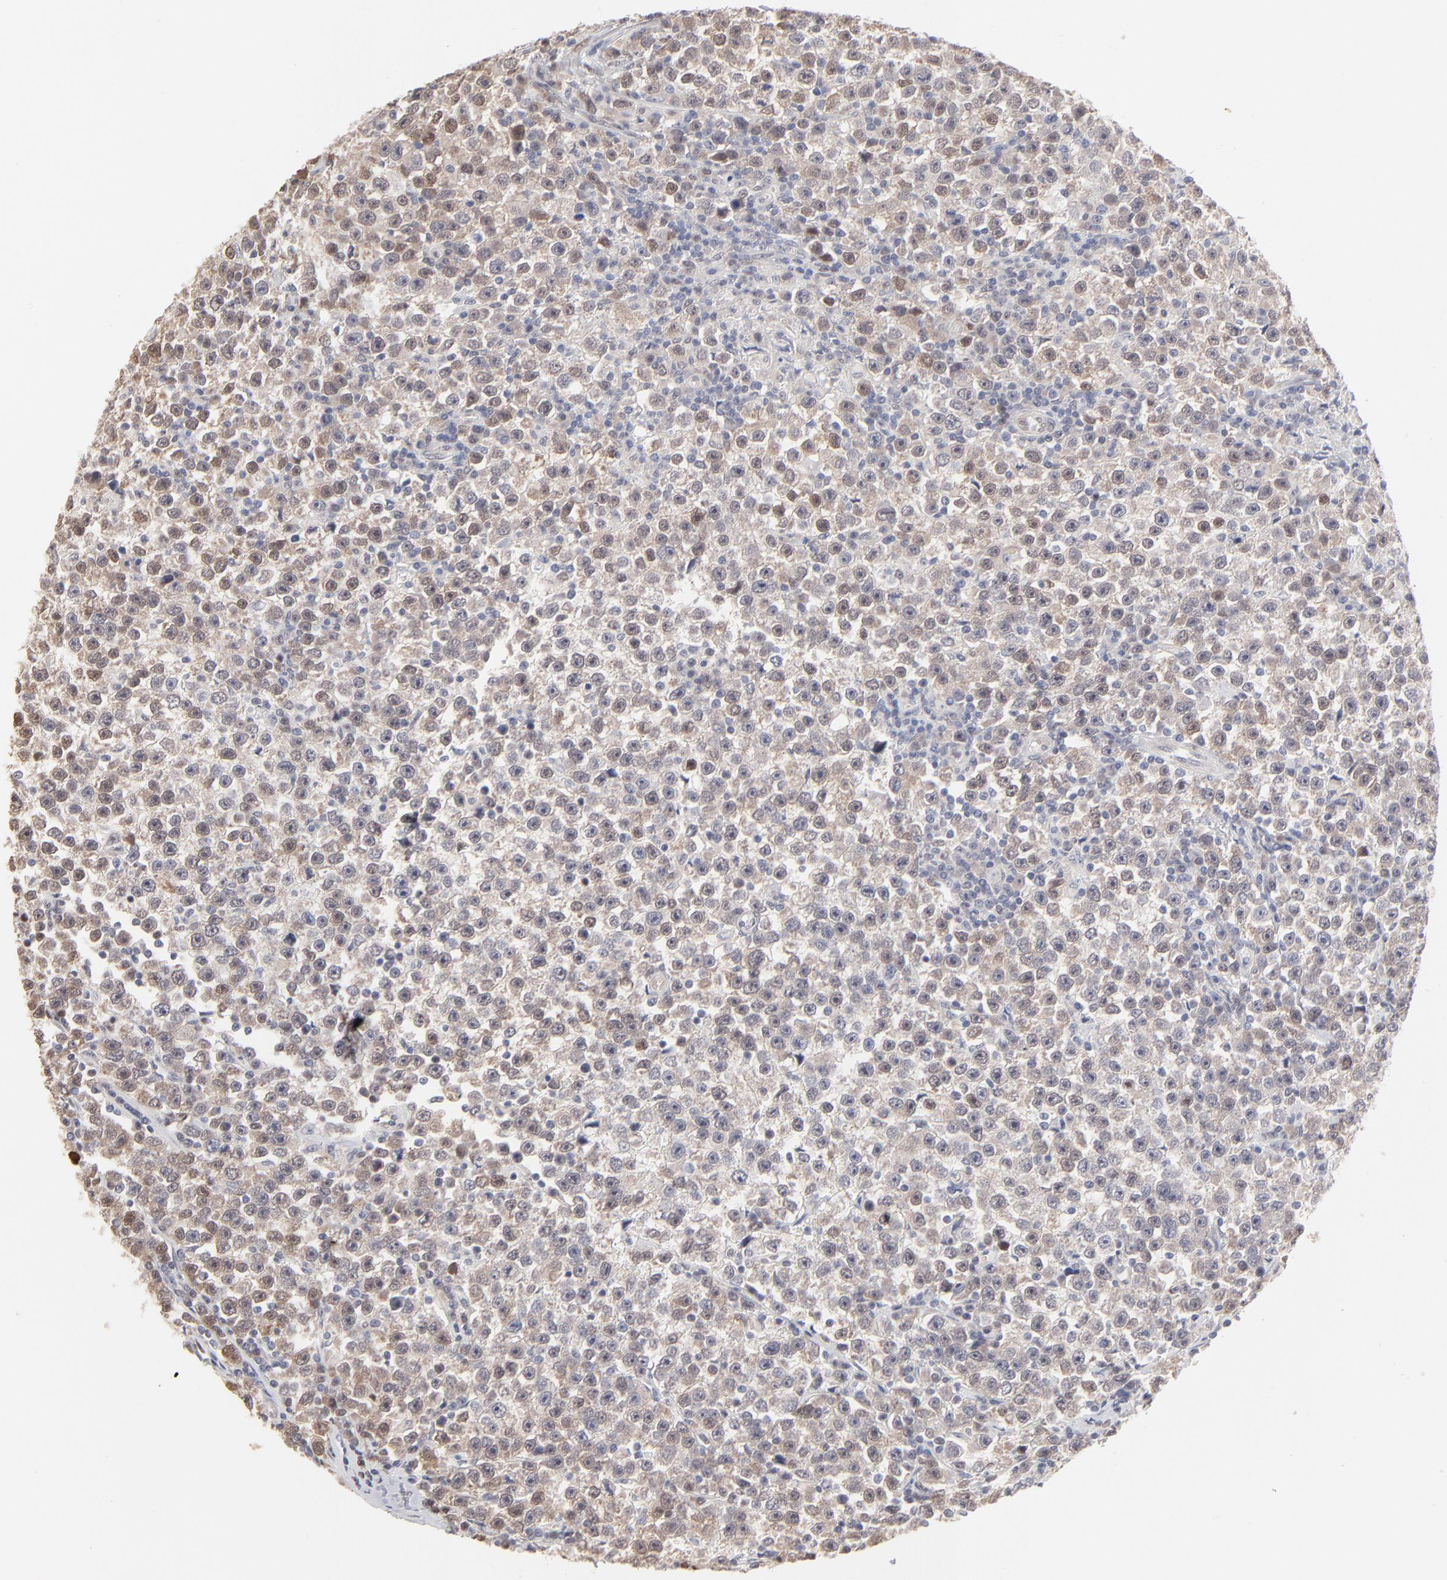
{"staining": {"intensity": "moderate", "quantity": ">75%", "location": "cytoplasmic/membranous,nuclear"}, "tissue": "testis cancer", "cell_type": "Tumor cells", "image_type": "cancer", "snomed": [{"axis": "morphology", "description": "Seminoma, NOS"}, {"axis": "topography", "description": "Testis"}], "caption": "Immunohistochemistry (IHC) (DAB) staining of seminoma (testis) demonstrates moderate cytoplasmic/membranous and nuclear protein staining in about >75% of tumor cells.", "gene": "RBM3", "patient": {"sex": "male", "age": 43}}